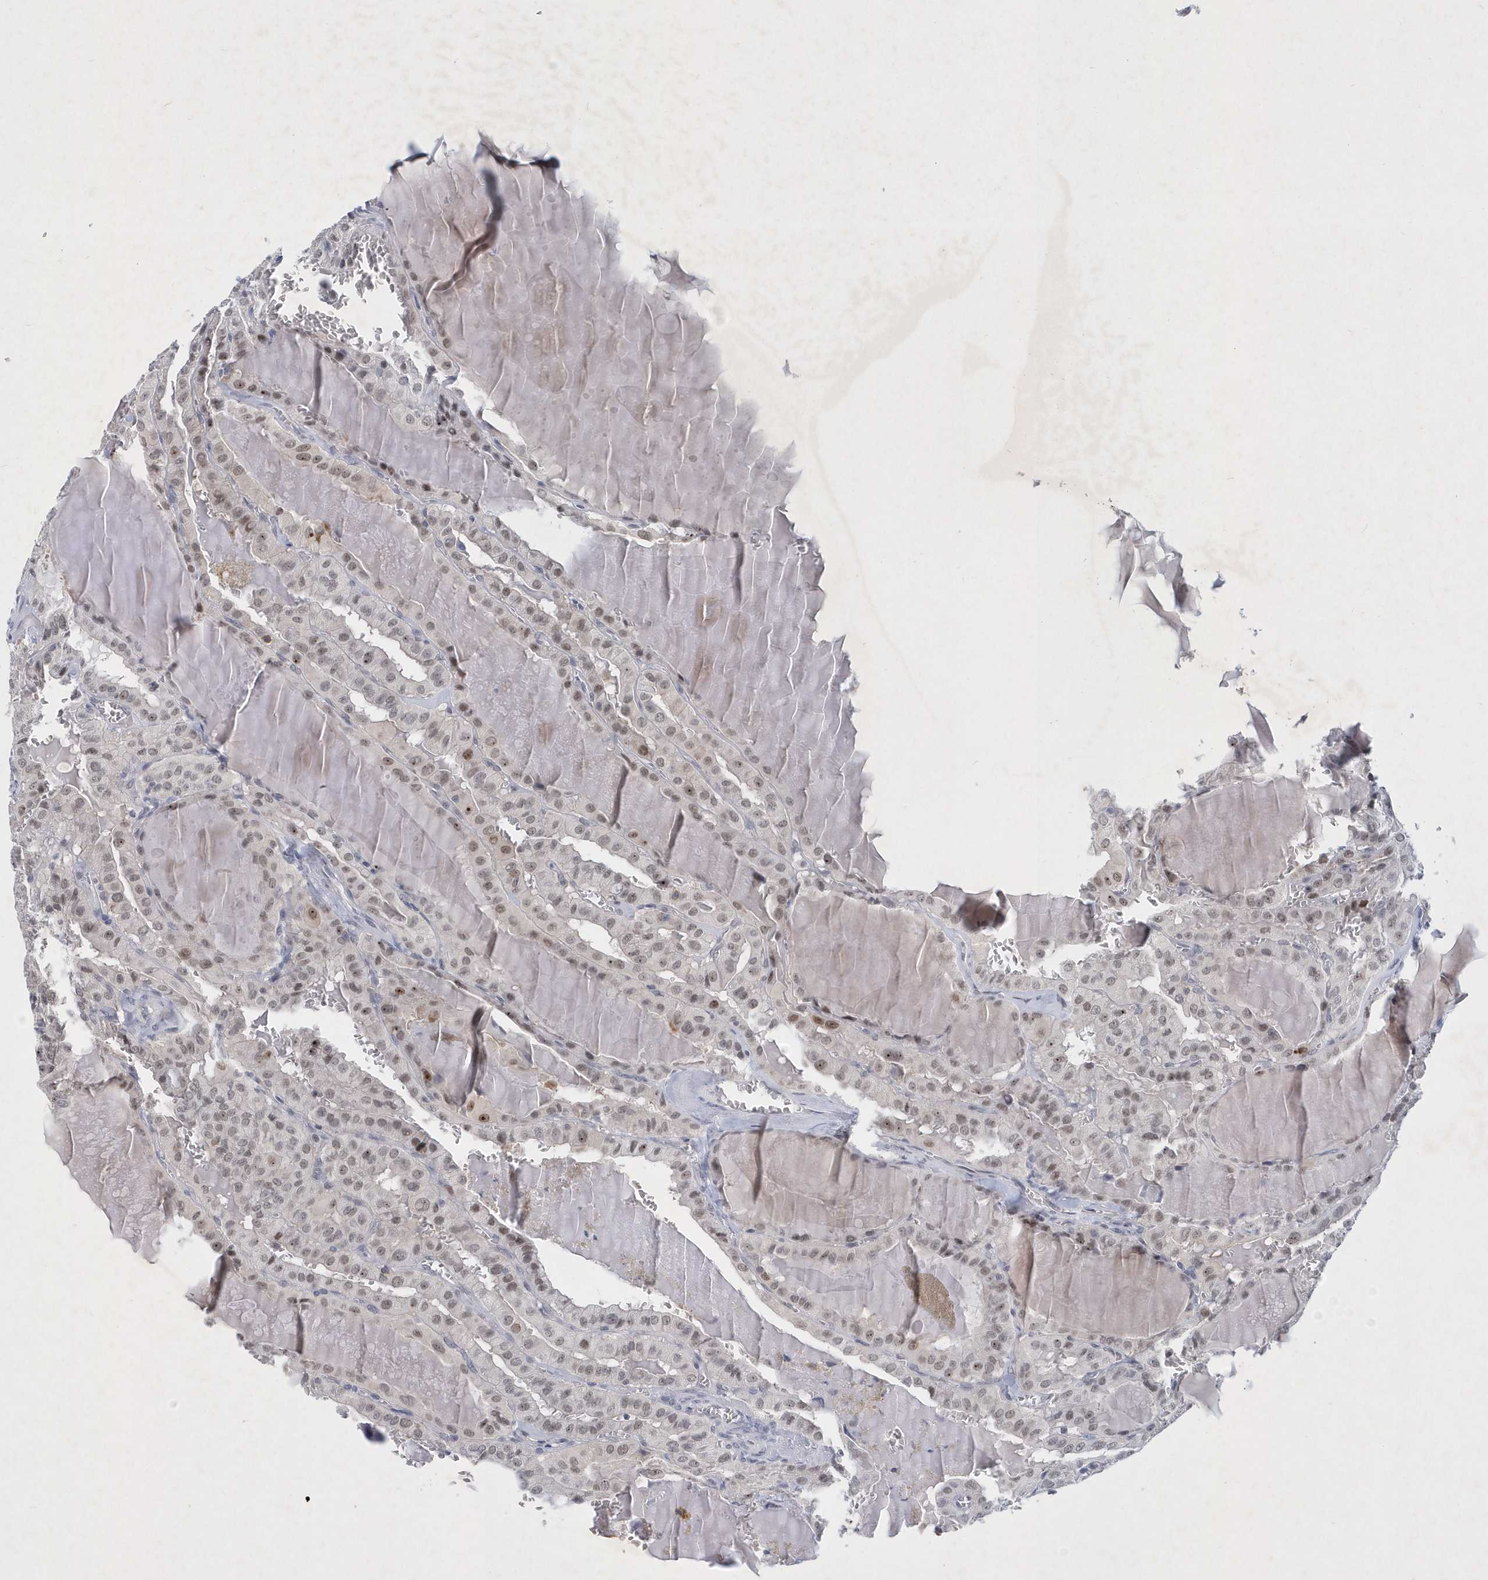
{"staining": {"intensity": "moderate", "quantity": "<25%", "location": "nuclear"}, "tissue": "thyroid cancer", "cell_type": "Tumor cells", "image_type": "cancer", "snomed": [{"axis": "morphology", "description": "Papillary adenocarcinoma, NOS"}, {"axis": "topography", "description": "Thyroid gland"}], "caption": "Protein staining displays moderate nuclear expression in approximately <25% of tumor cells in thyroid papillary adenocarcinoma. The protein is stained brown, and the nuclei are stained in blue (DAB (3,3'-diaminobenzidine) IHC with brightfield microscopy, high magnification).", "gene": "SRGAP3", "patient": {"sex": "male", "age": 52}}